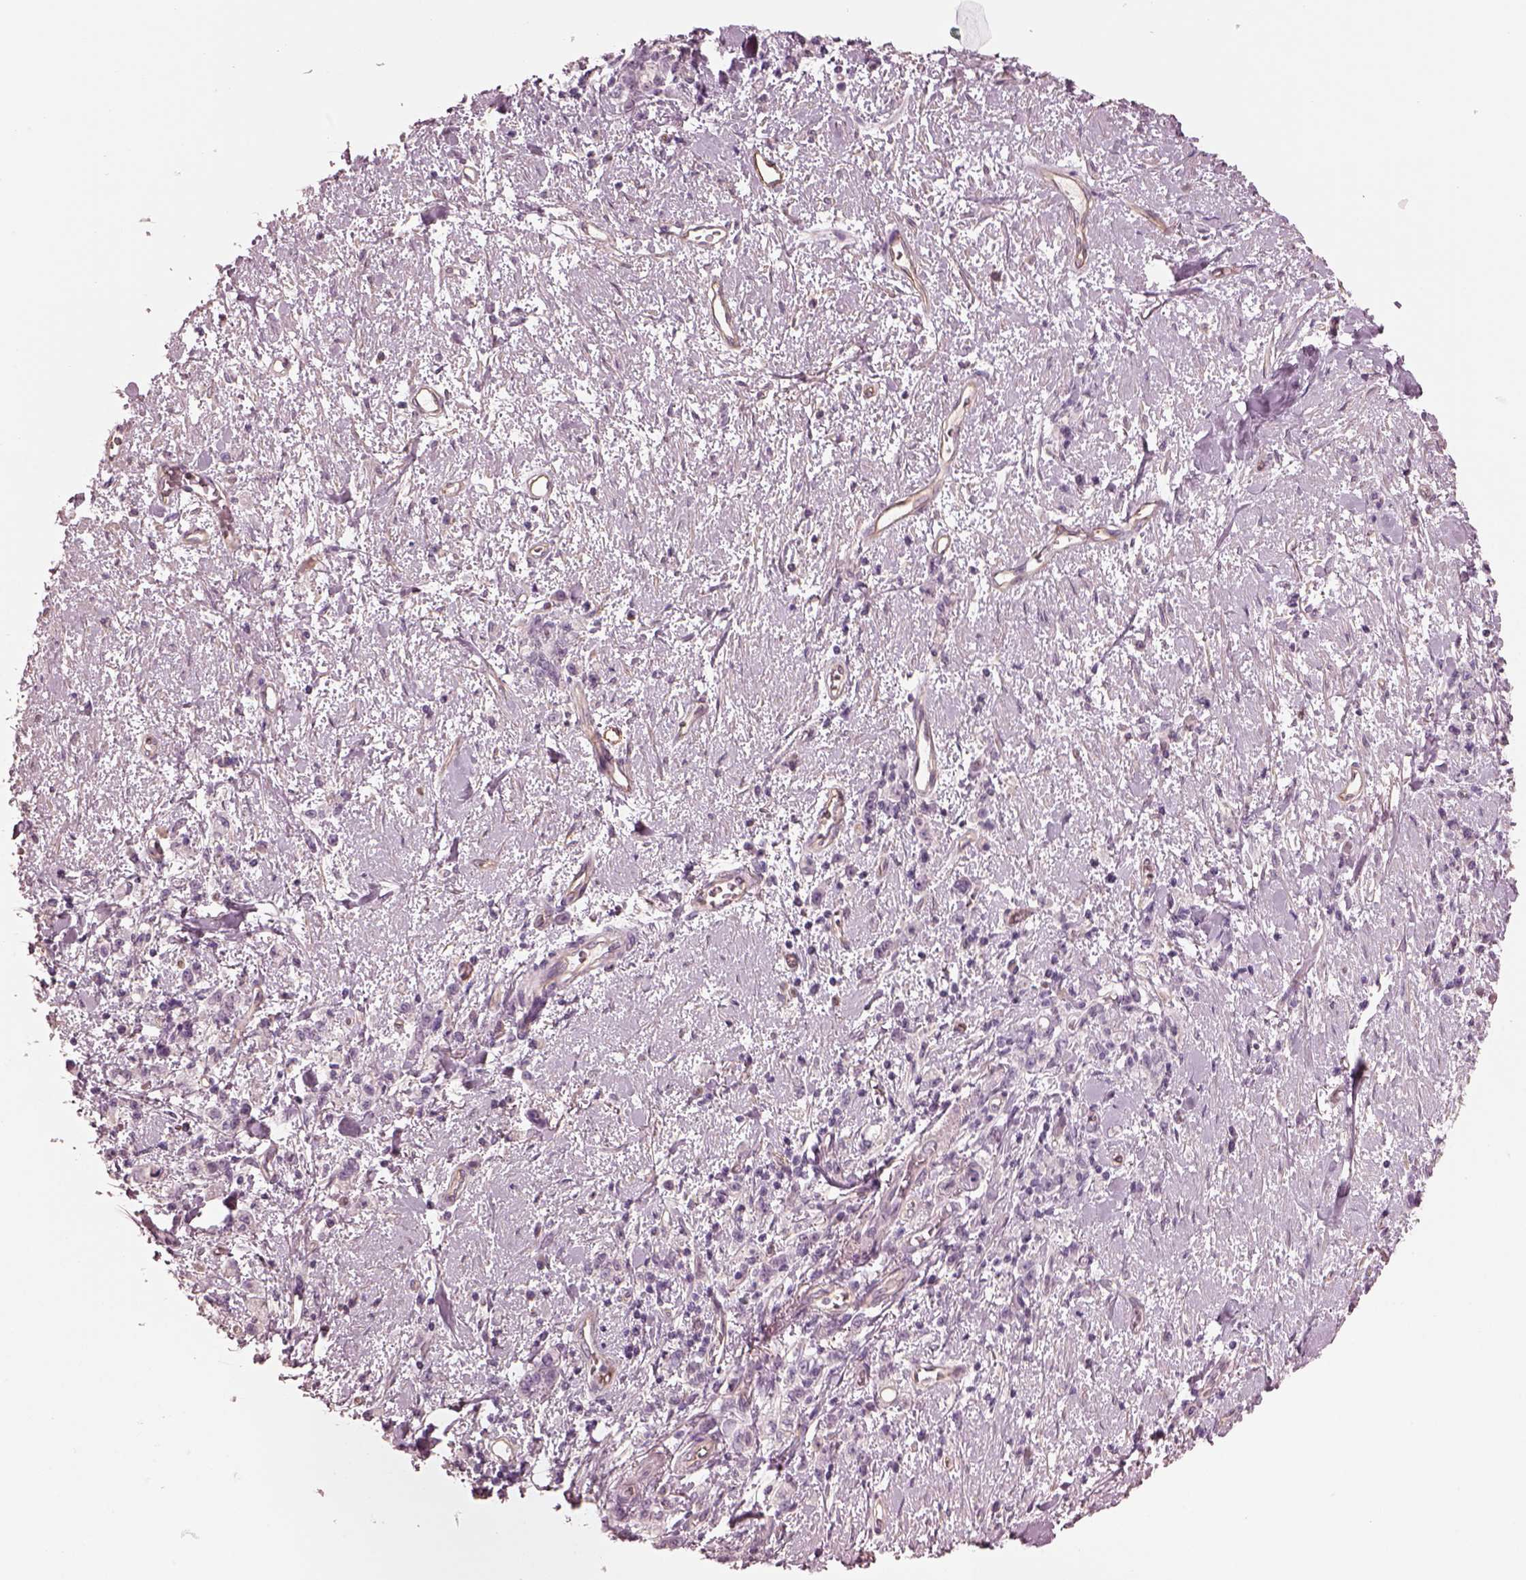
{"staining": {"intensity": "negative", "quantity": "none", "location": "none"}, "tissue": "stomach cancer", "cell_type": "Tumor cells", "image_type": "cancer", "snomed": [{"axis": "morphology", "description": "Adenocarcinoma, NOS"}, {"axis": "topography", "description": "Stomach"}], "caption": "Micrograph shows no protein expression in tumor cells of stomach adenocarcinoma tissue.", "gene": "EIF4E1B", "patient": {"sex": "male", "age": 77}}